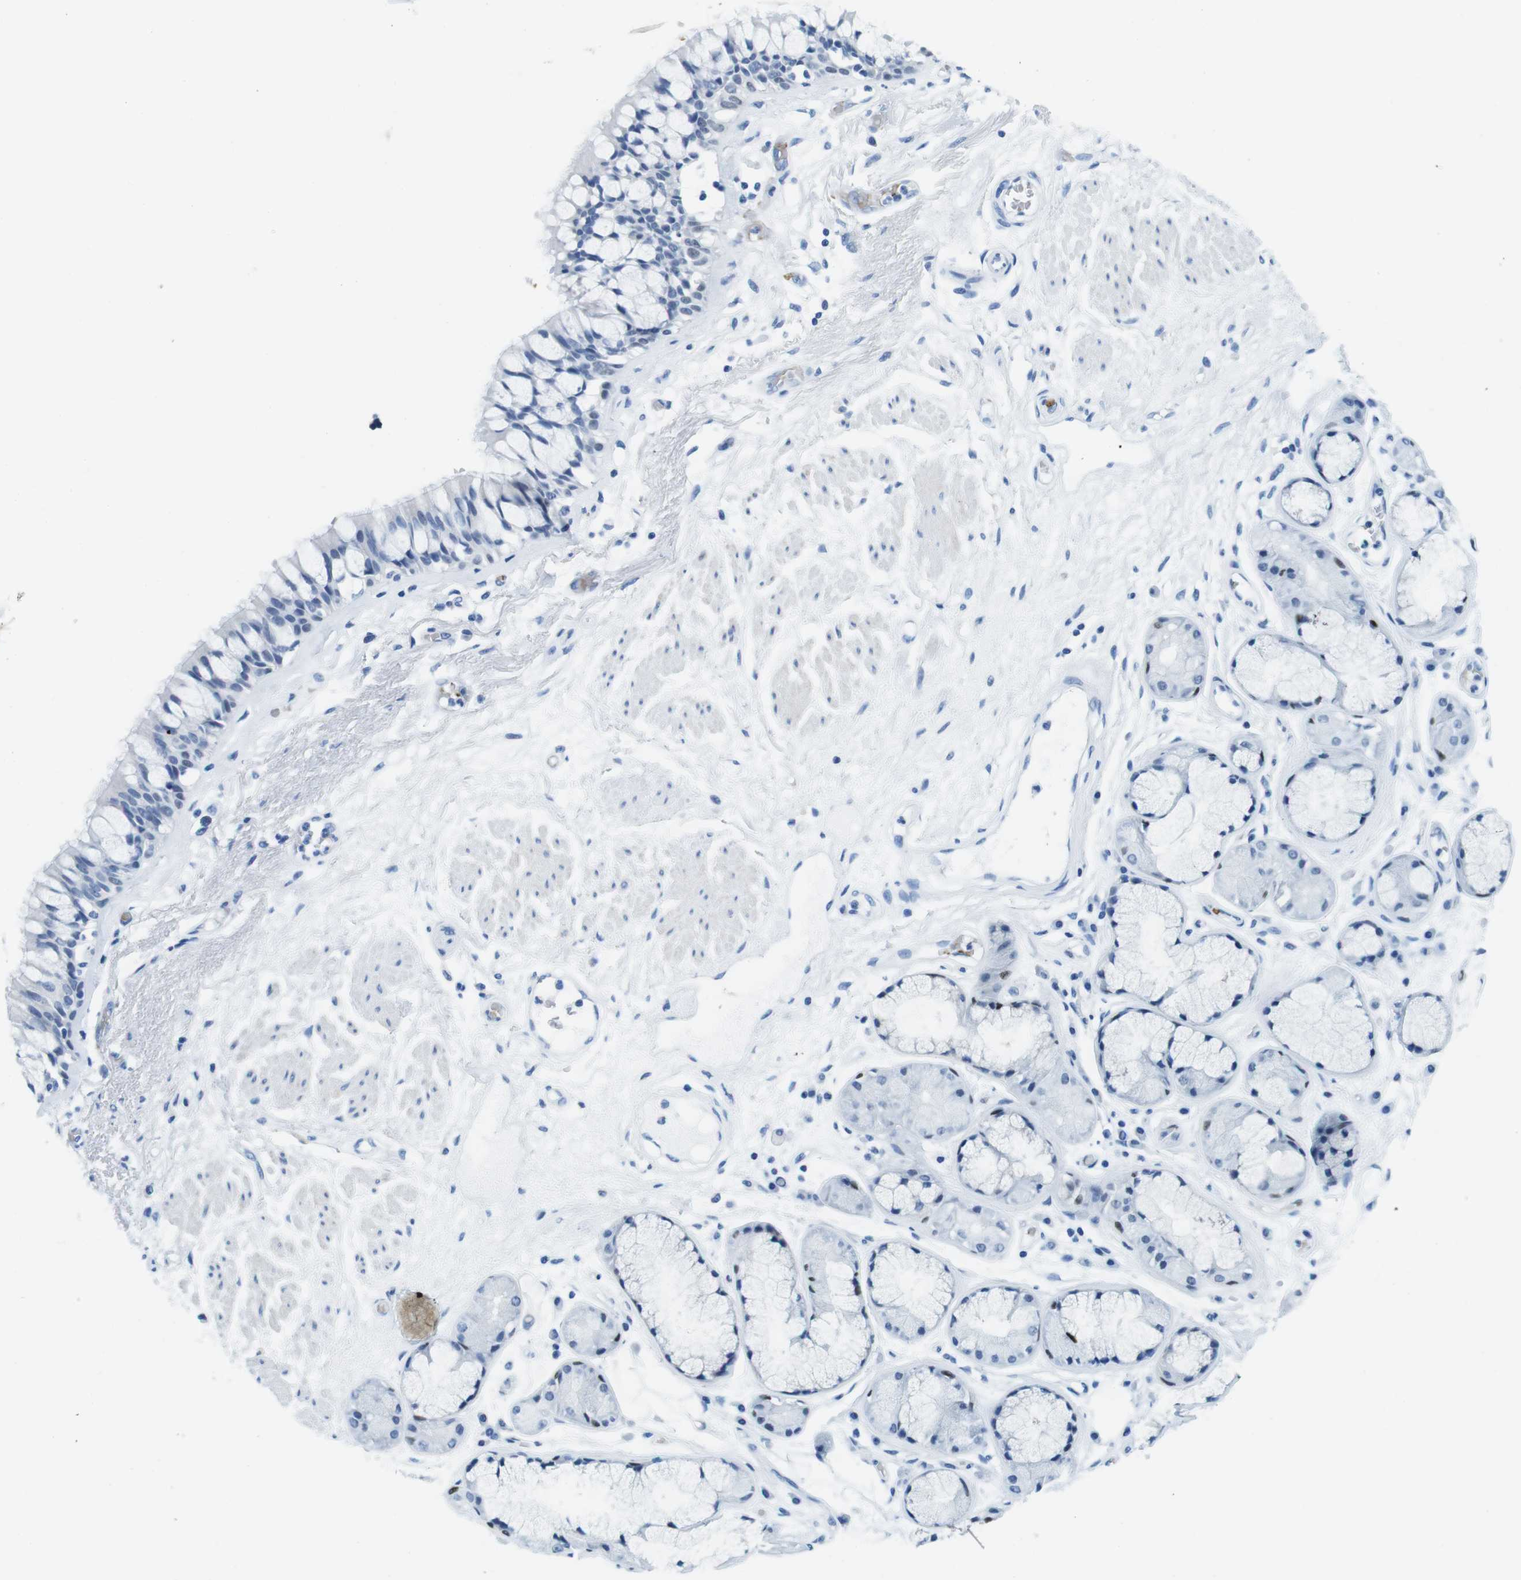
{"staining": {"intensity": "negative", "quantity": "none", "location": "none"}, "tissue": "bronchus", "cell_type": "Respiratory epithelial cells", "image_type": "normal", "snomed": [{"axis": "morphology", "description": "Normal tissue, NOS"}, {"axis": "topography", "description": "Bronchus"}], "caption": "Immunohistochemistry micrograph of unremarkable human bronchus stained for a protein (brown), which displays no expression in respiratory epithelial cells.", "gene": "TFAP2C", "patient": {"sex": "male", "age": 66}}